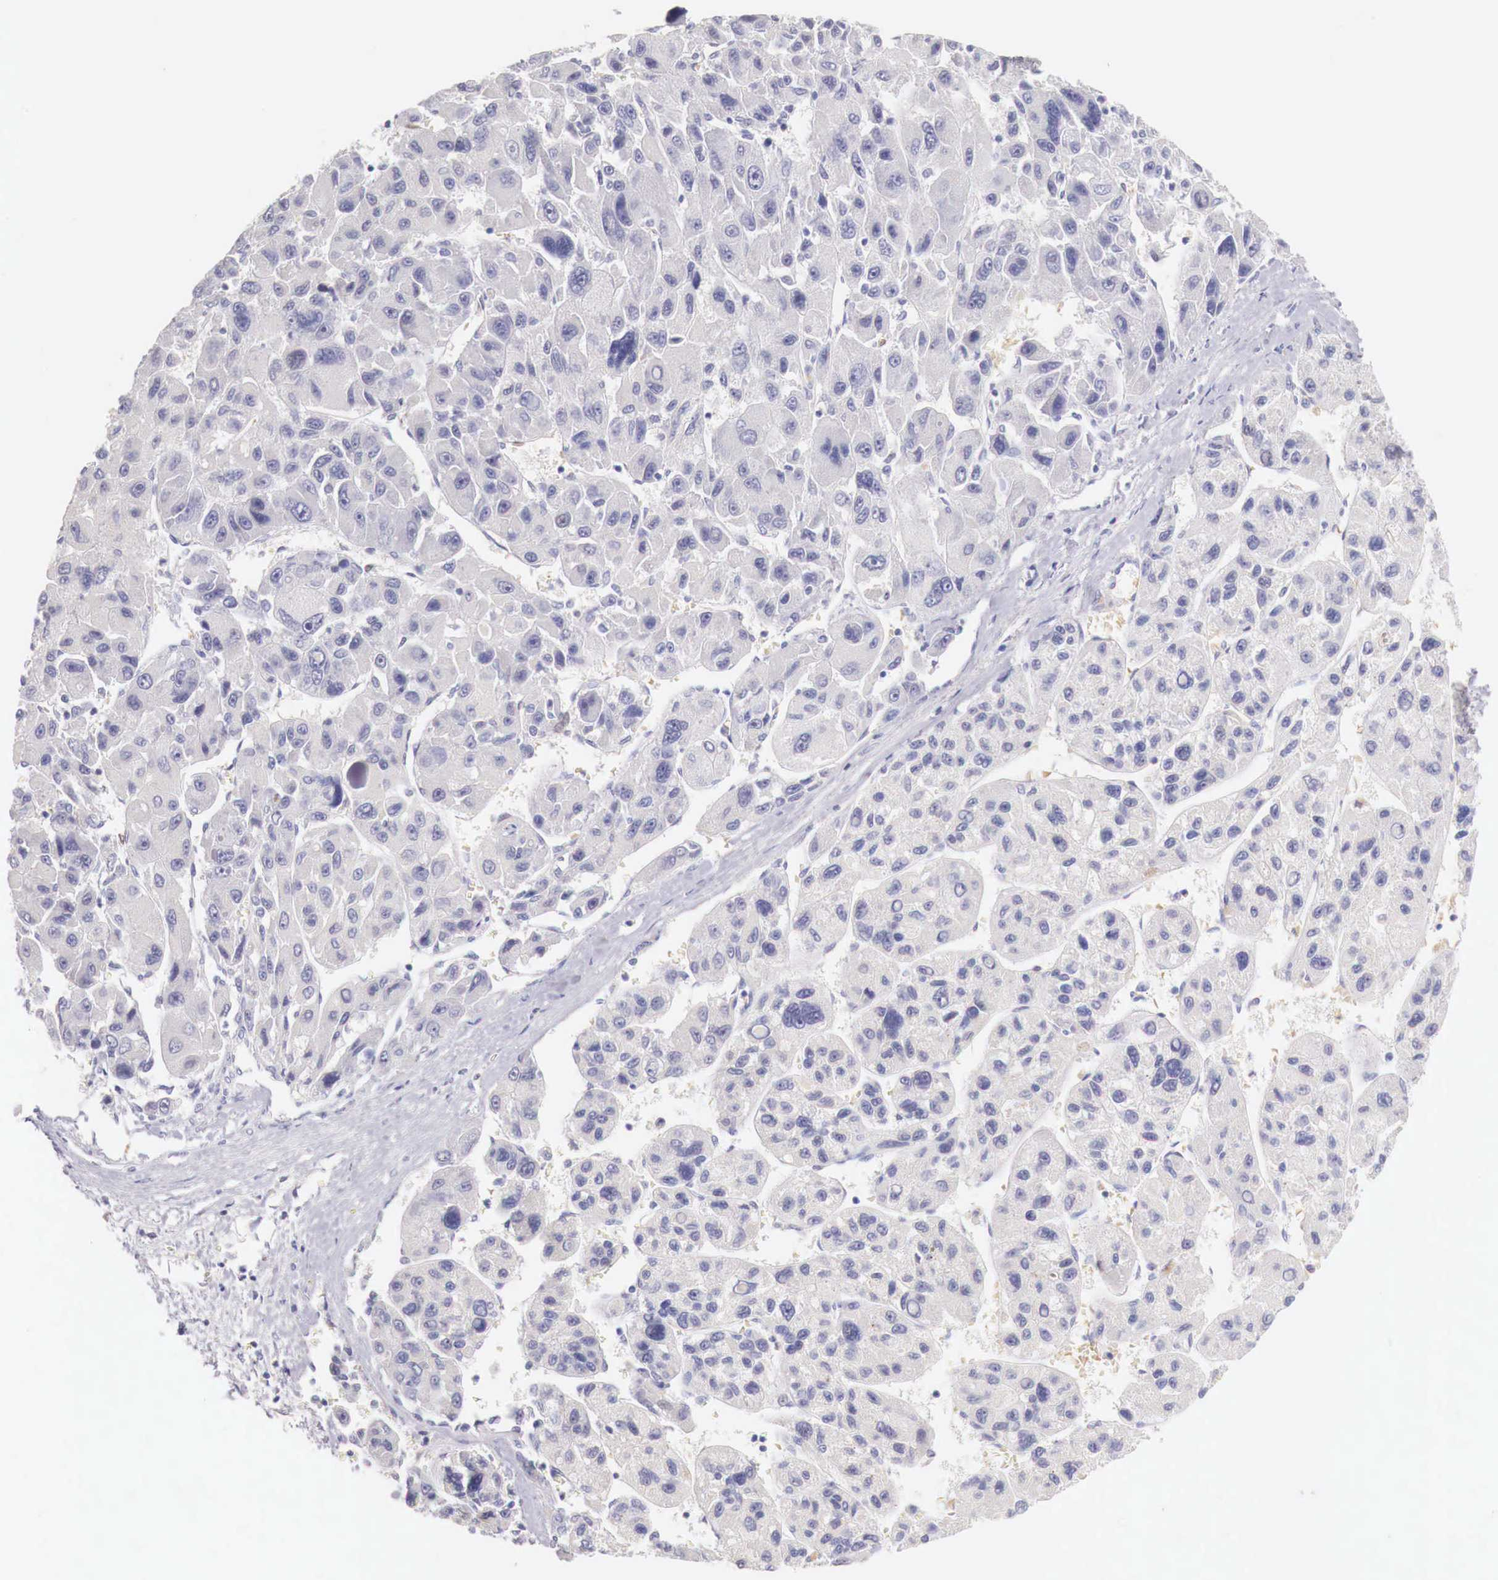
{"staining": {"intensity": "negative", "quantity": "none", "location": "none"}, "tissue": "liver cancer", "cell_type": "Tumor cells", "image_type": "cancer", "snomed": [{"axis": "morphology", "description": "Carcinoma, Hepatocellular, NOS"}, {"axis": "topography", "description": "Liver"}], "caption": "Tumor cells show no significant protein expression in hepatocellular carcinoma (liver).", "gene": "ITIH6", "patient": {"sex": "male", "age": 64}}